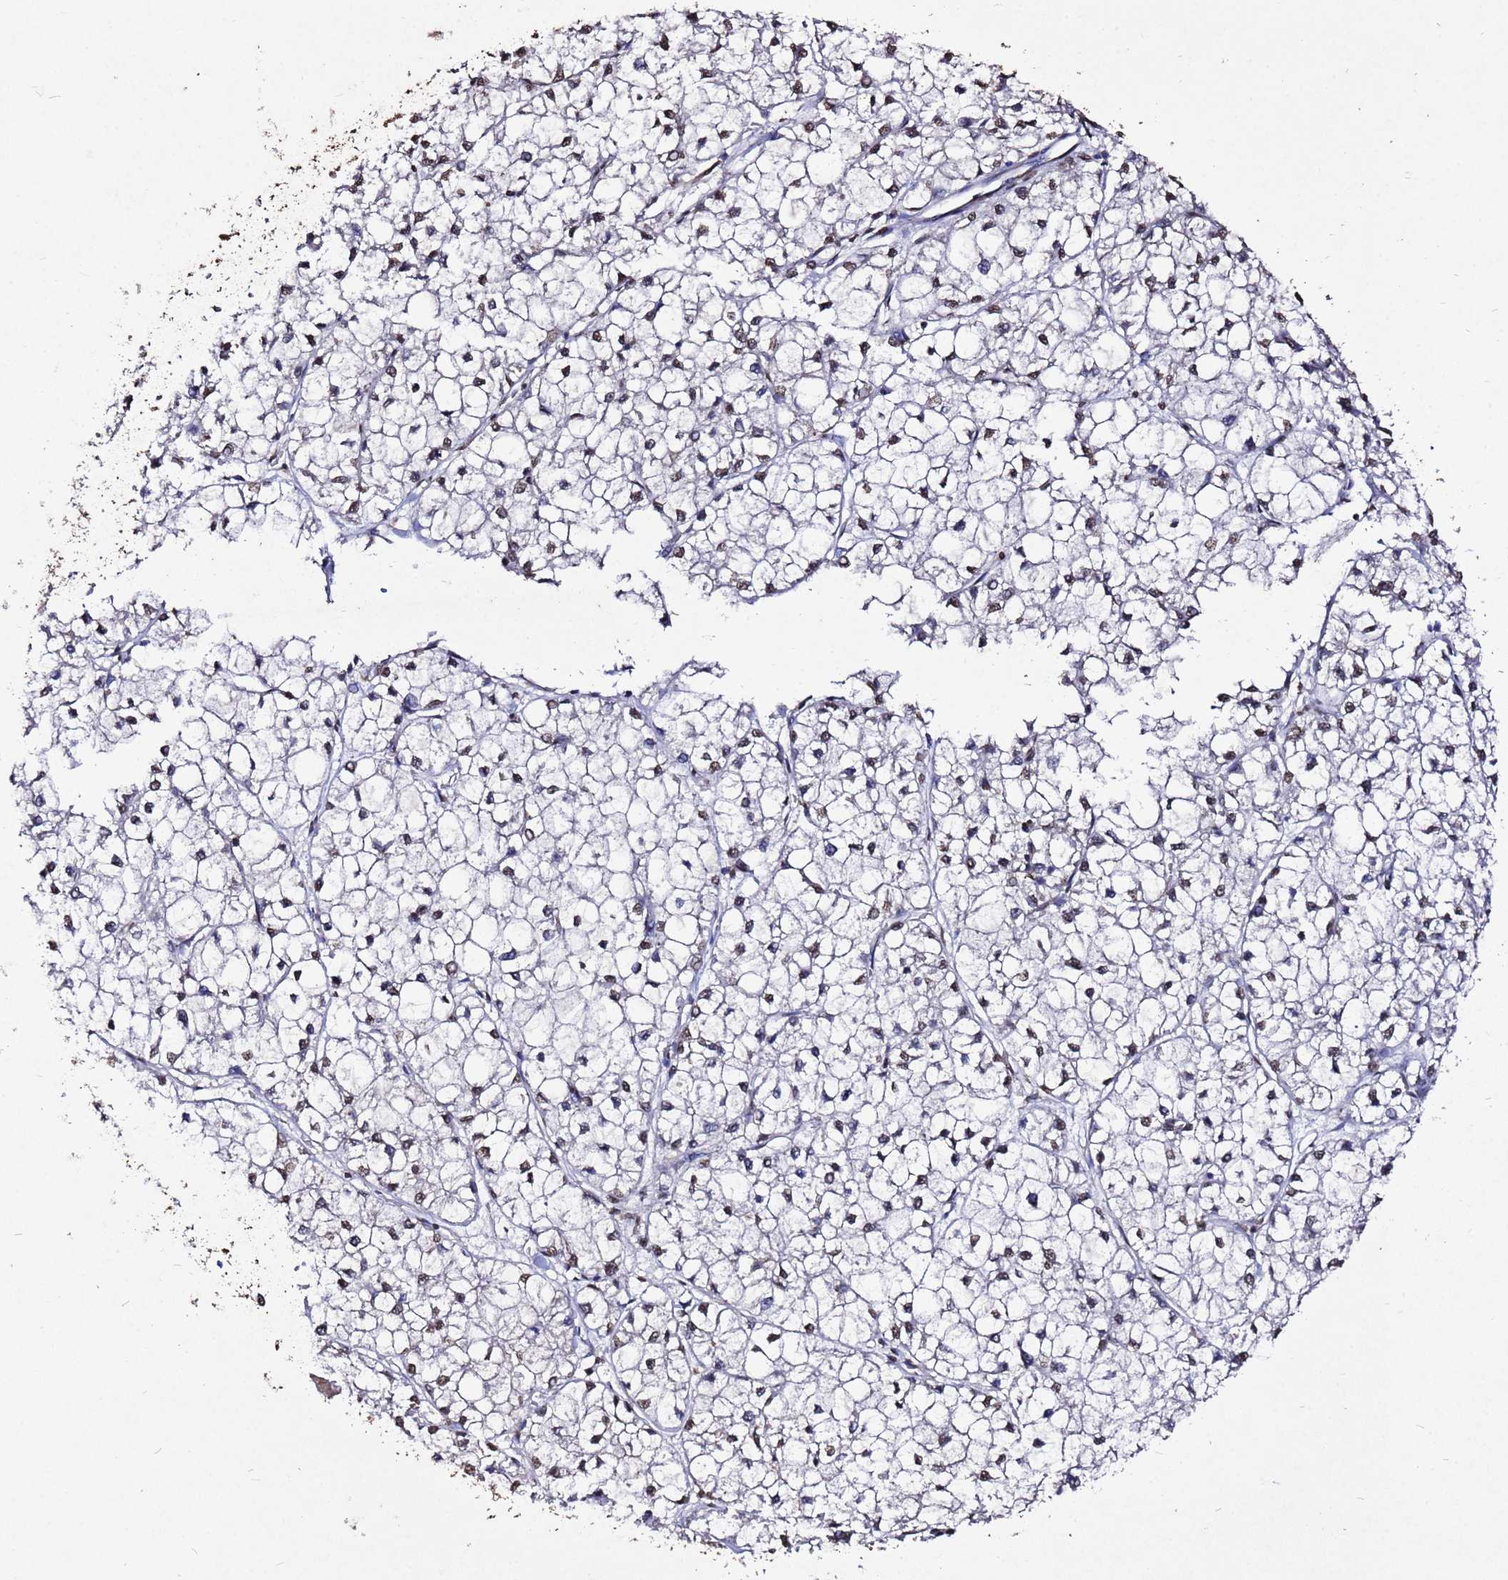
{"staining": {"intensity": "weak", "quantity": "25%-75%", "location": "nuclear"}, "tissue": "liver cancer", "cell_type": "Tumor cells", "image_type": "cancer", "snomed": [{"axis": "morphology", "description": "Carcinoma, Hepatocellular, NOS"}, {"axis": "topography", "description": "Liver"}], "caption": "Human liver hepatocellular carcinoma stained with a brown dye exhibits weak nuclear positive expression in about 25%-75% of tumor cells.", "gene": "MYOCD", "patient": {"sex": "female", "age": 43}}